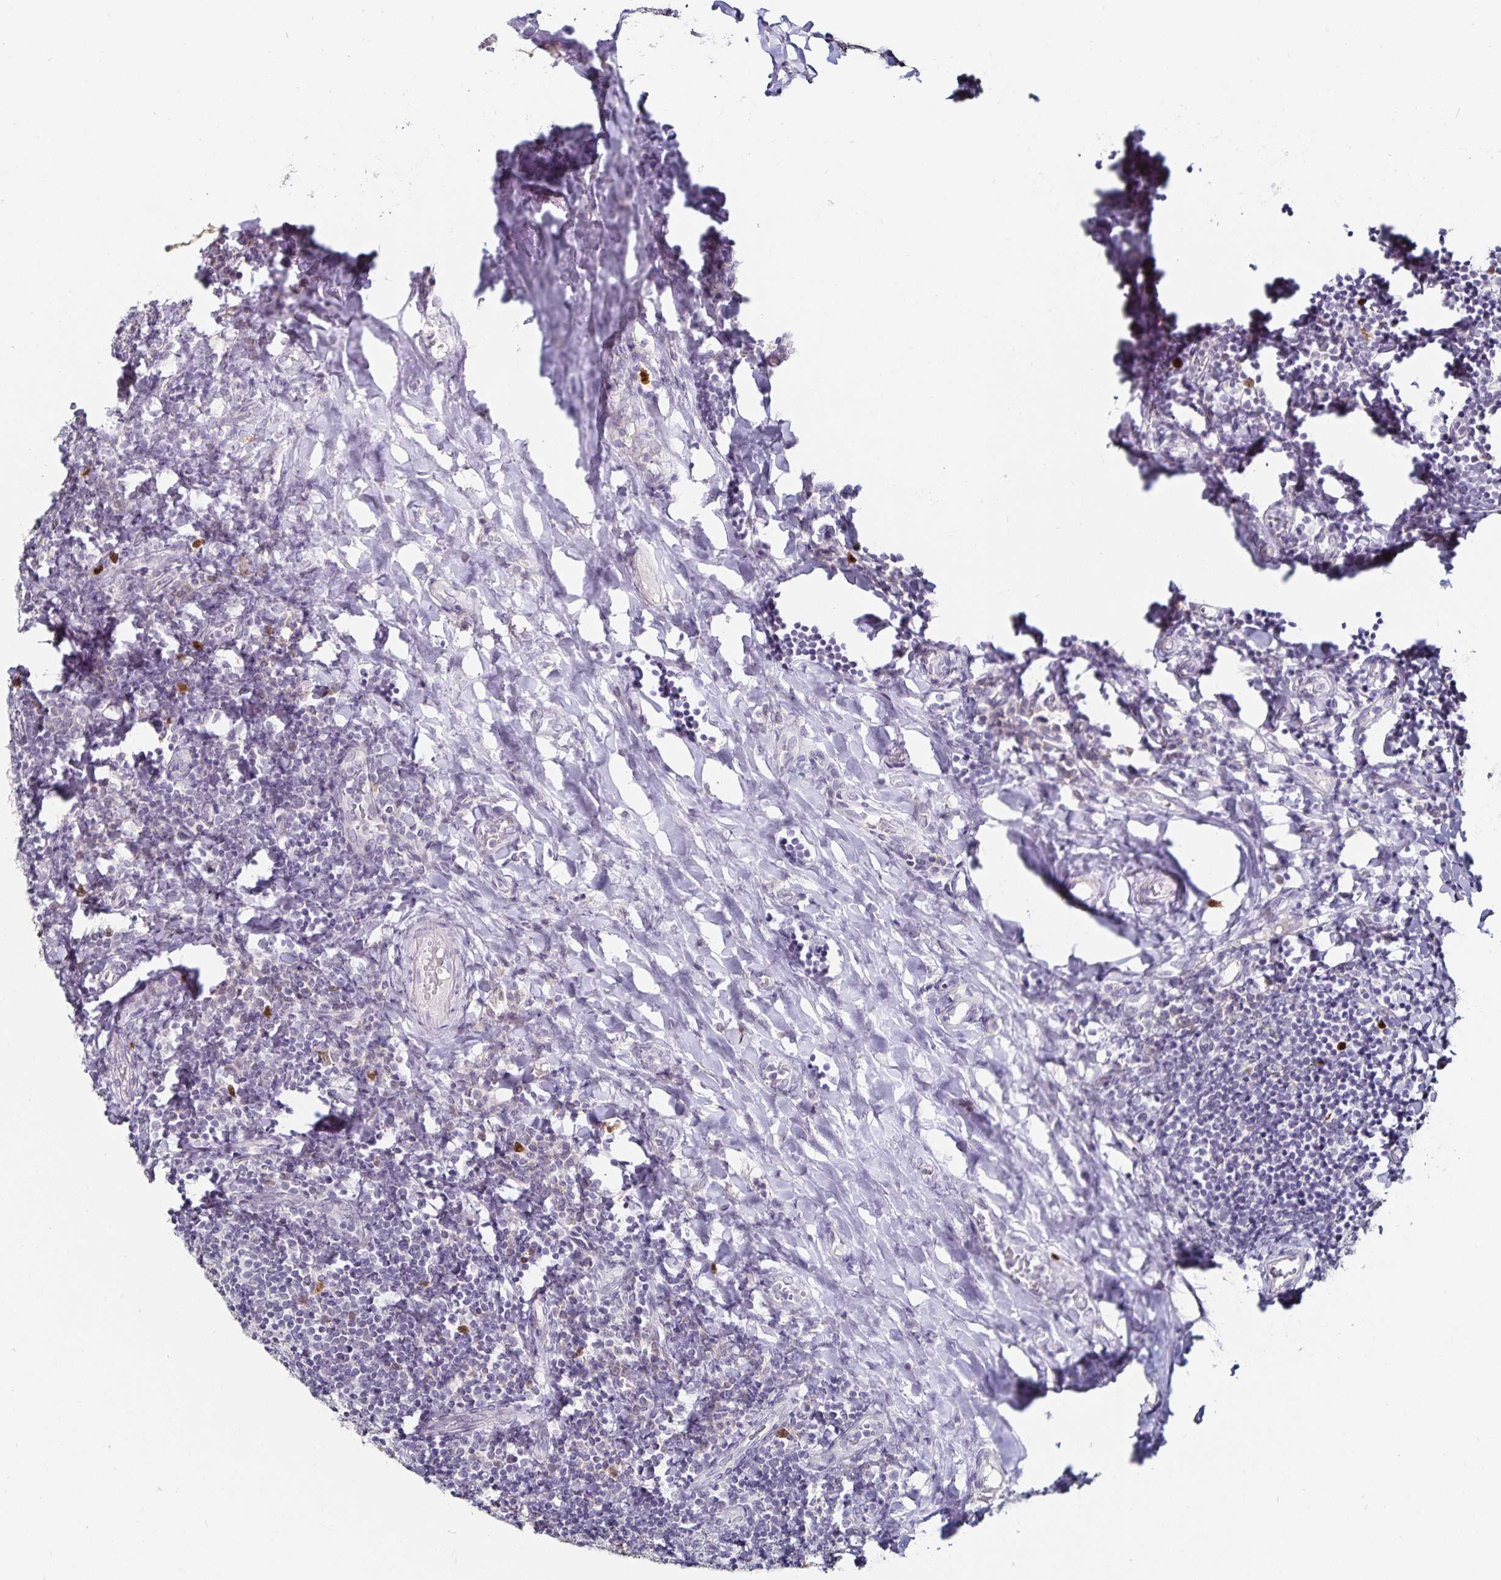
{"staining": {"intensity": "moderate", "quantity": "25%-75%", "location": "nuclear"}, "tissue": "tonsil", "cell_type": "Germinal center cells", "image_type": "normal", "snomed": [{"axis": "morphology", "description": "Normal tissue, NOS"}, {"axis": "topography", "description": "Tonsil"}], "caption": "Tonsil stained with DAB (3,3'-diaminobenzidine) IHC displays medium levels of moderate nuclear expression in about 25%-75% of germinal center cells.", "gene": "ANLN", "patient": {"sex": "female", "age": 10}}